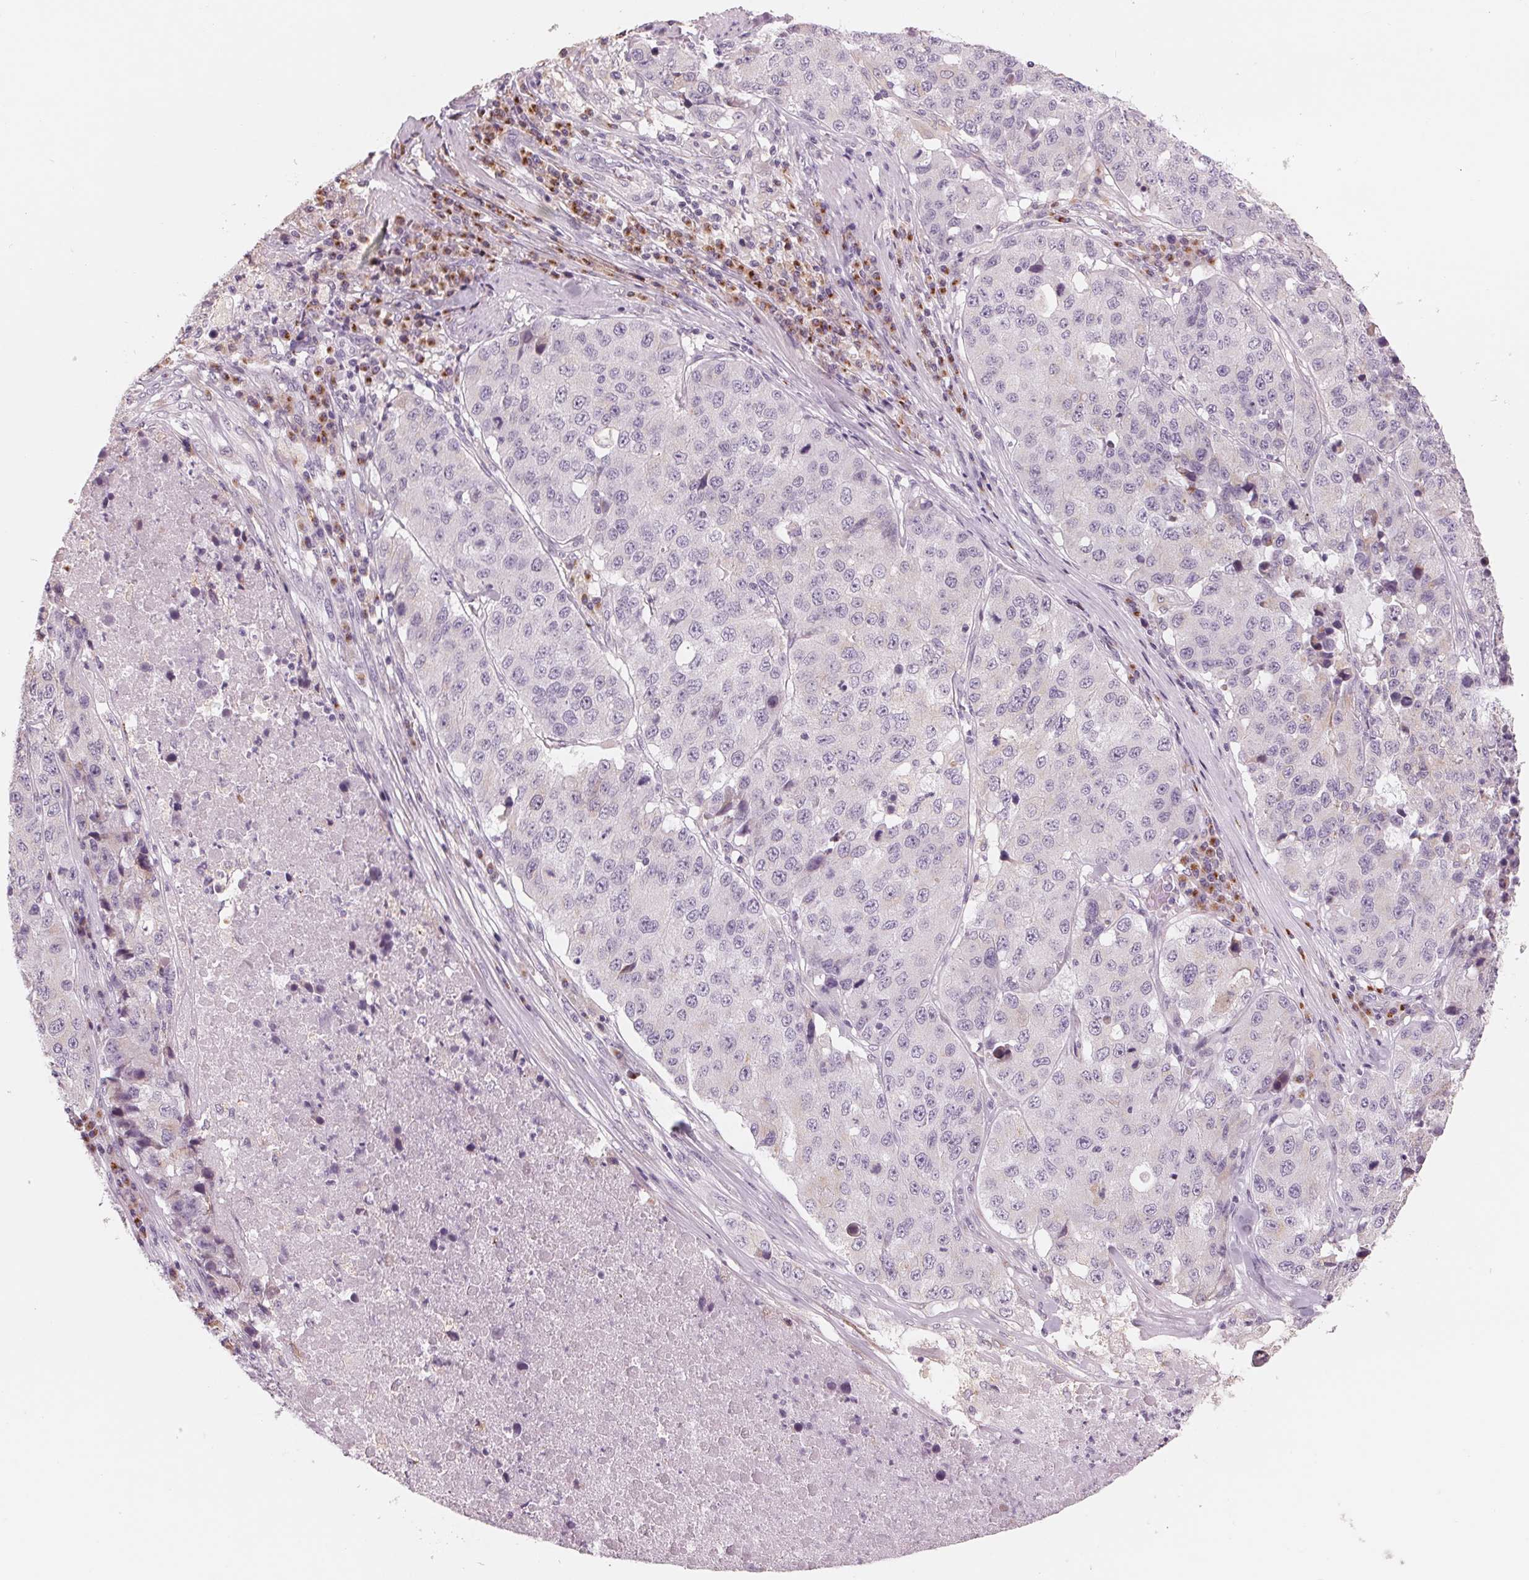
{"staining": {"intensity": "negative", "quantity": "none", "location": "none"}, "tissue": "stomach cancer", "cell_type": "Tumor cells", "image_type": "cancer", "snomed": [{"axis": "morphology", "description": "Adenocarcinoma, NOS"}, {"axis": "topography", "description": "Stomach"}], "caption": "An image of stomach cancer (adenocarcinoma) stained for a protein demonstrates no brown staining in tumor cells.", "gene": "IL9R", "patient": {"sex": "male", "age": 71}}